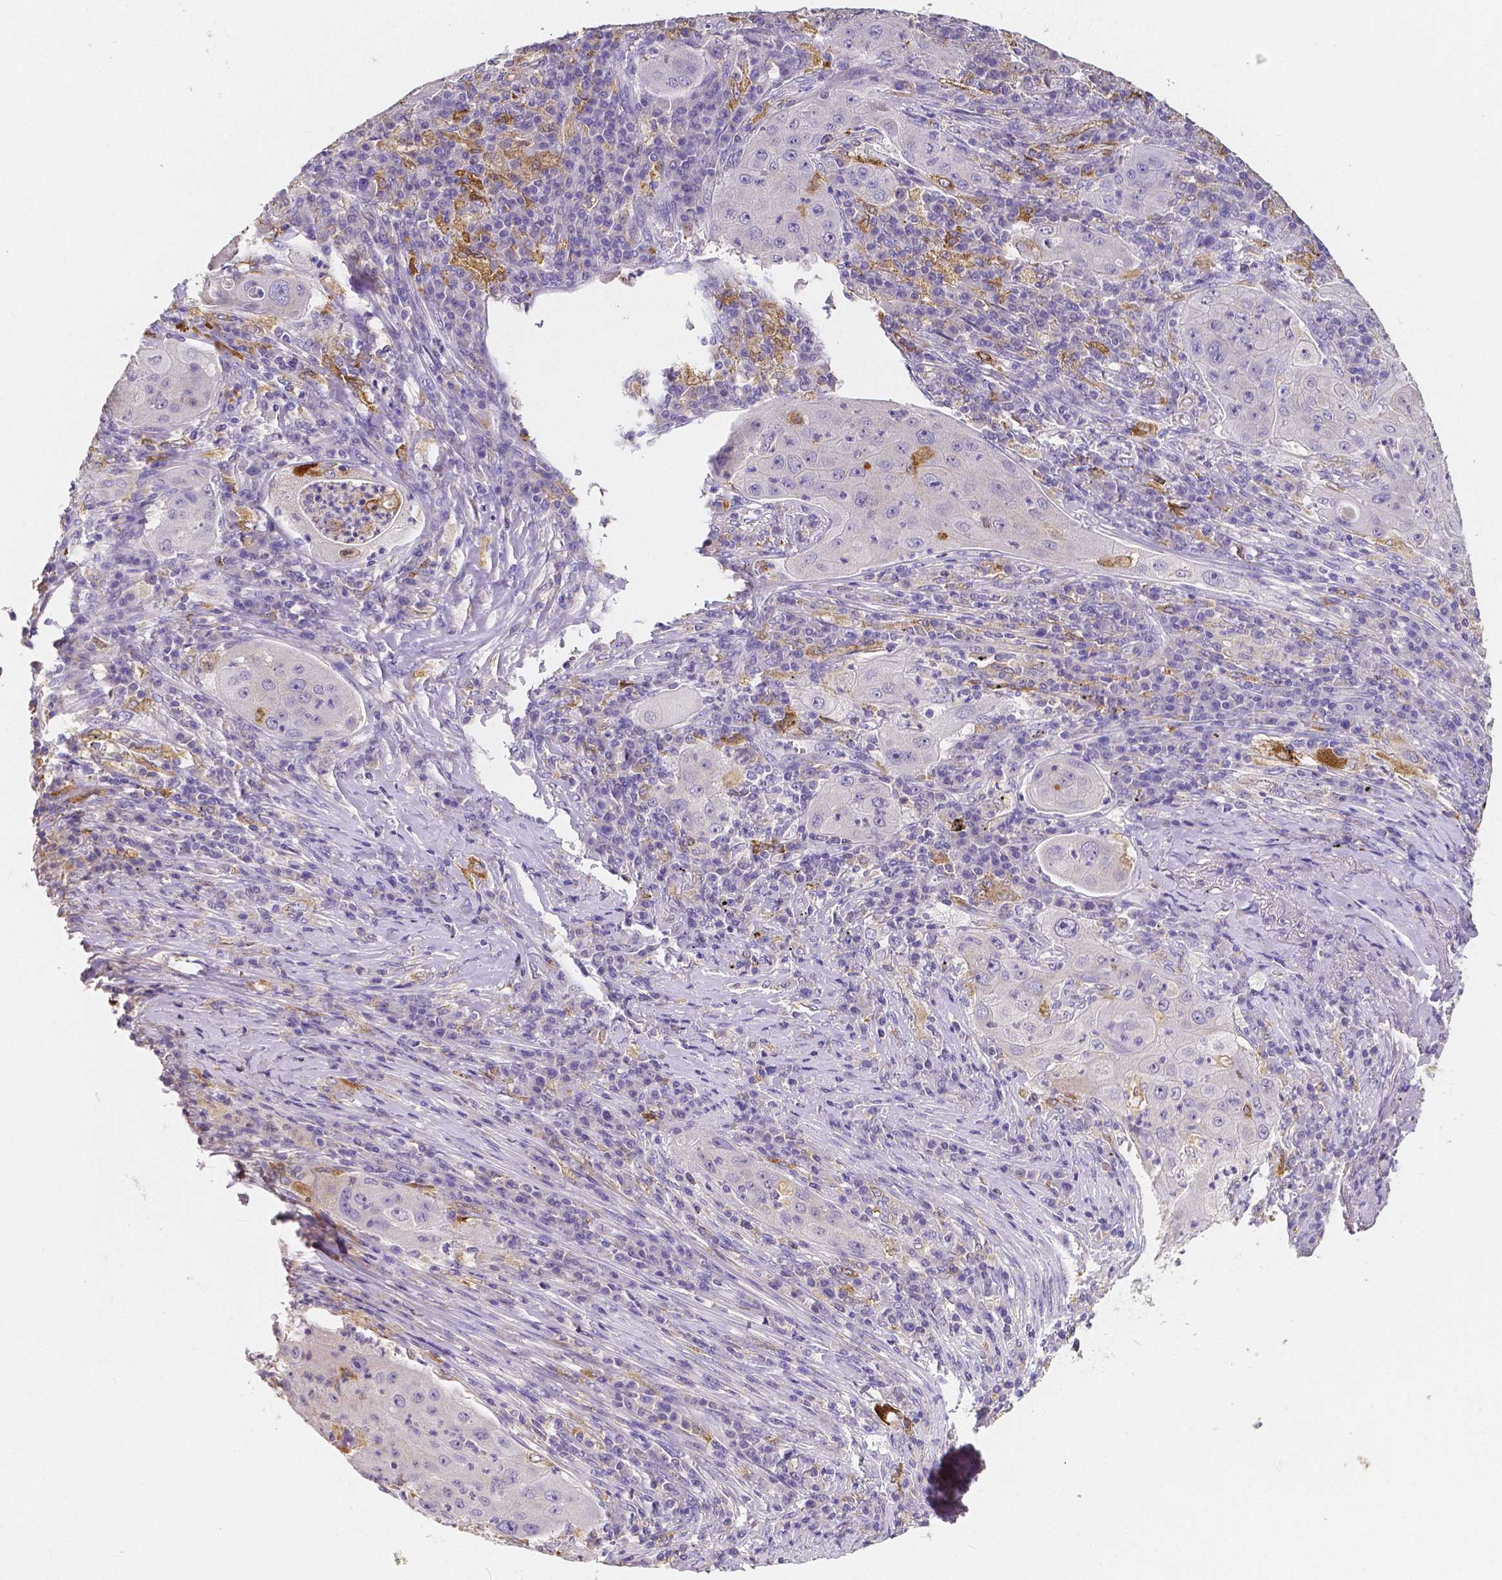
{"staining": {"intensity": "negative", "quantity": "none", "location": "none"}, "tissue": "lung cancer", "cell_type": "Tumor cells", "image_type": "cancer", "snomed": [{"axis": "morphology", "description": "Squamous cell carcinoma, NOS"}, {"axis": "topography", "description": "Lung"}], "caption": "A high-resolution histopathology image shows immunohistochemistry (IHC) staining of lung cancer (squamous cell carcinoma), which reveals no significant positivity in tumor cells.", "gene": "ACP5", "patient": {"sex": "female", "age": 59}}